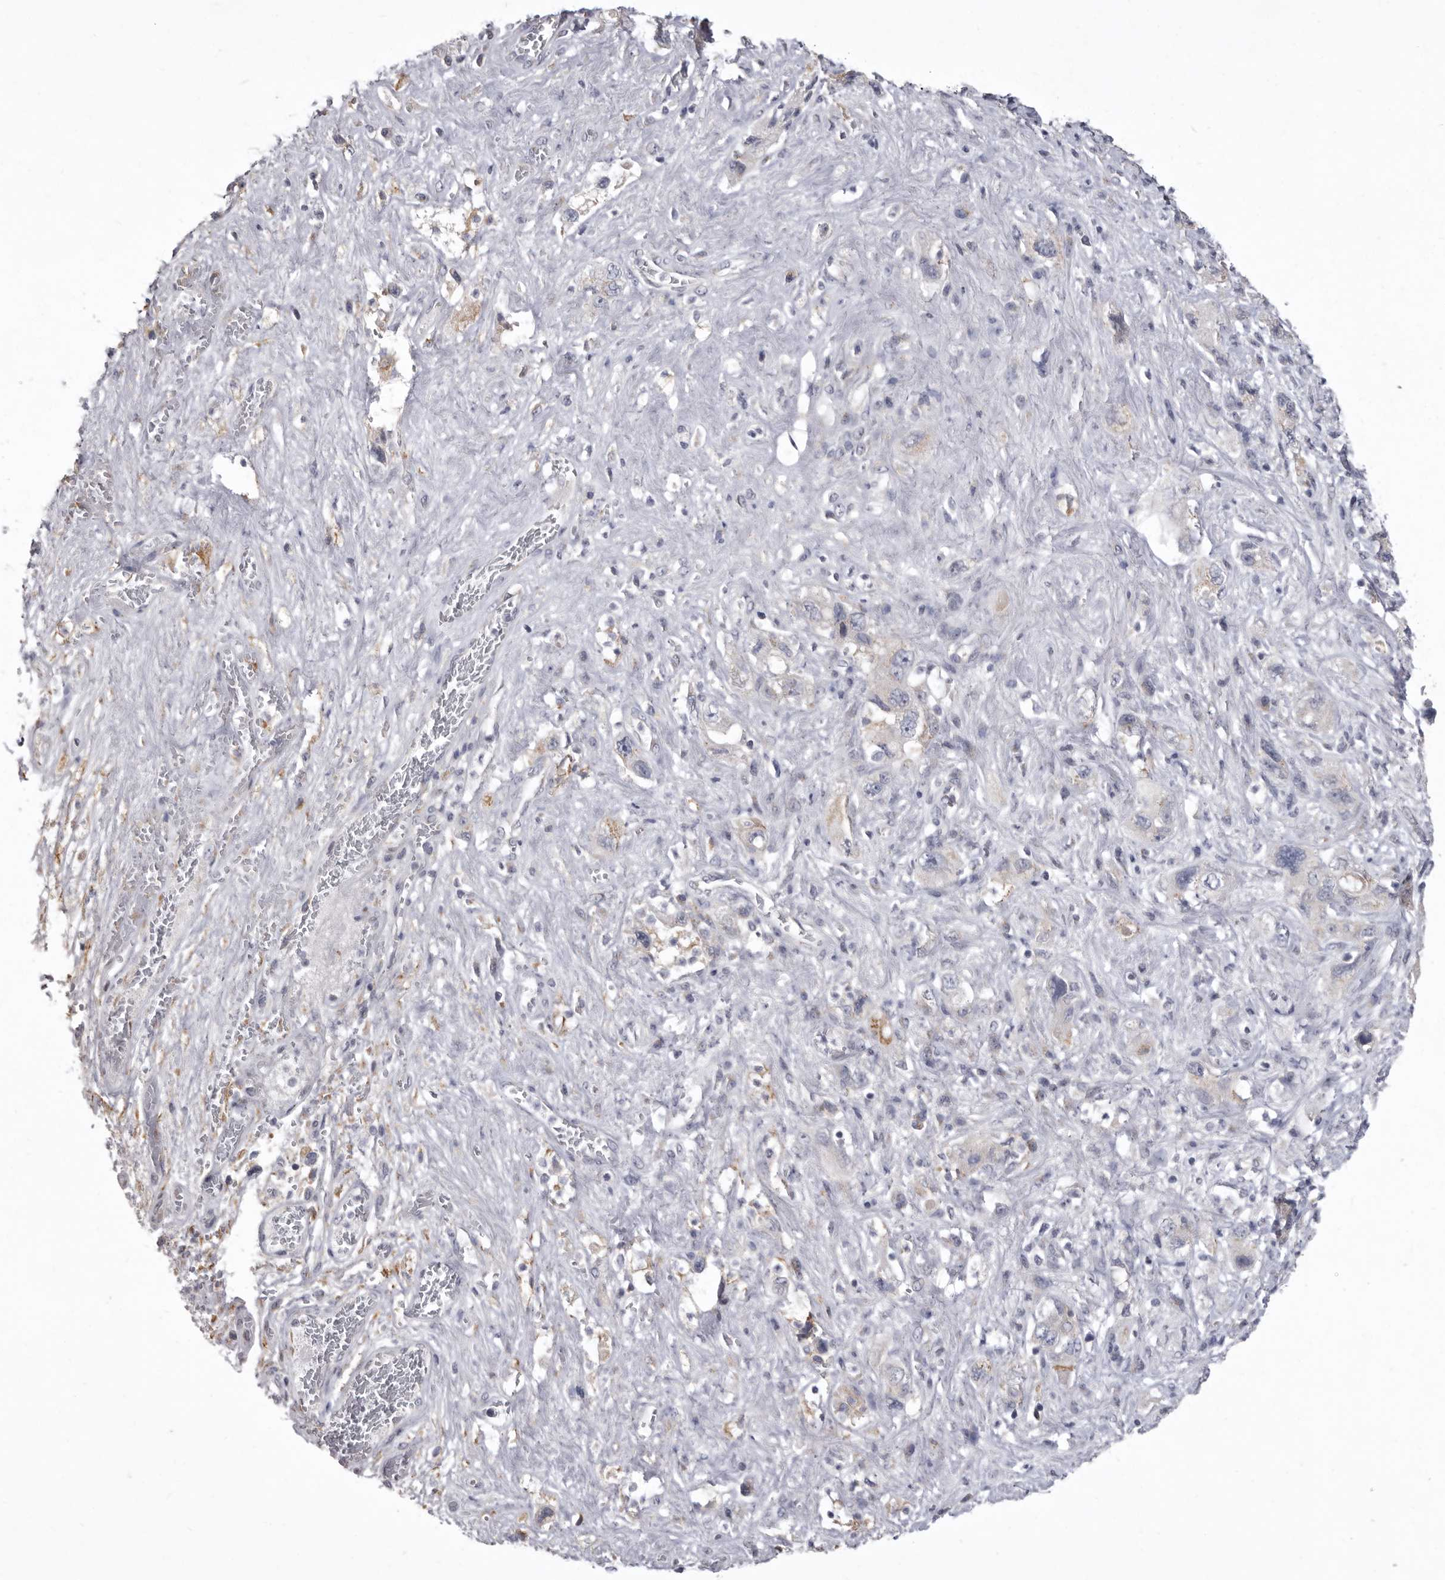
{"staining": {"intensity": "negative", "quantity": "none", "location": "none"}, "tissue": "pancreatic cancer", "cell_type": "Tumor cells", "image_type": "cancer", "snomed": [{"axis": "morphology", "description": "Adenocarcinoma, NOS"}, {"axis": "topography", "description": "Pancreas"}], "caption": "The micrograph reveals no staining of tumor cells in pancreatic cancer (adenocarcinoma).", "gene": "P2RX6", "patient": {"sex": "female", "age": 73}}